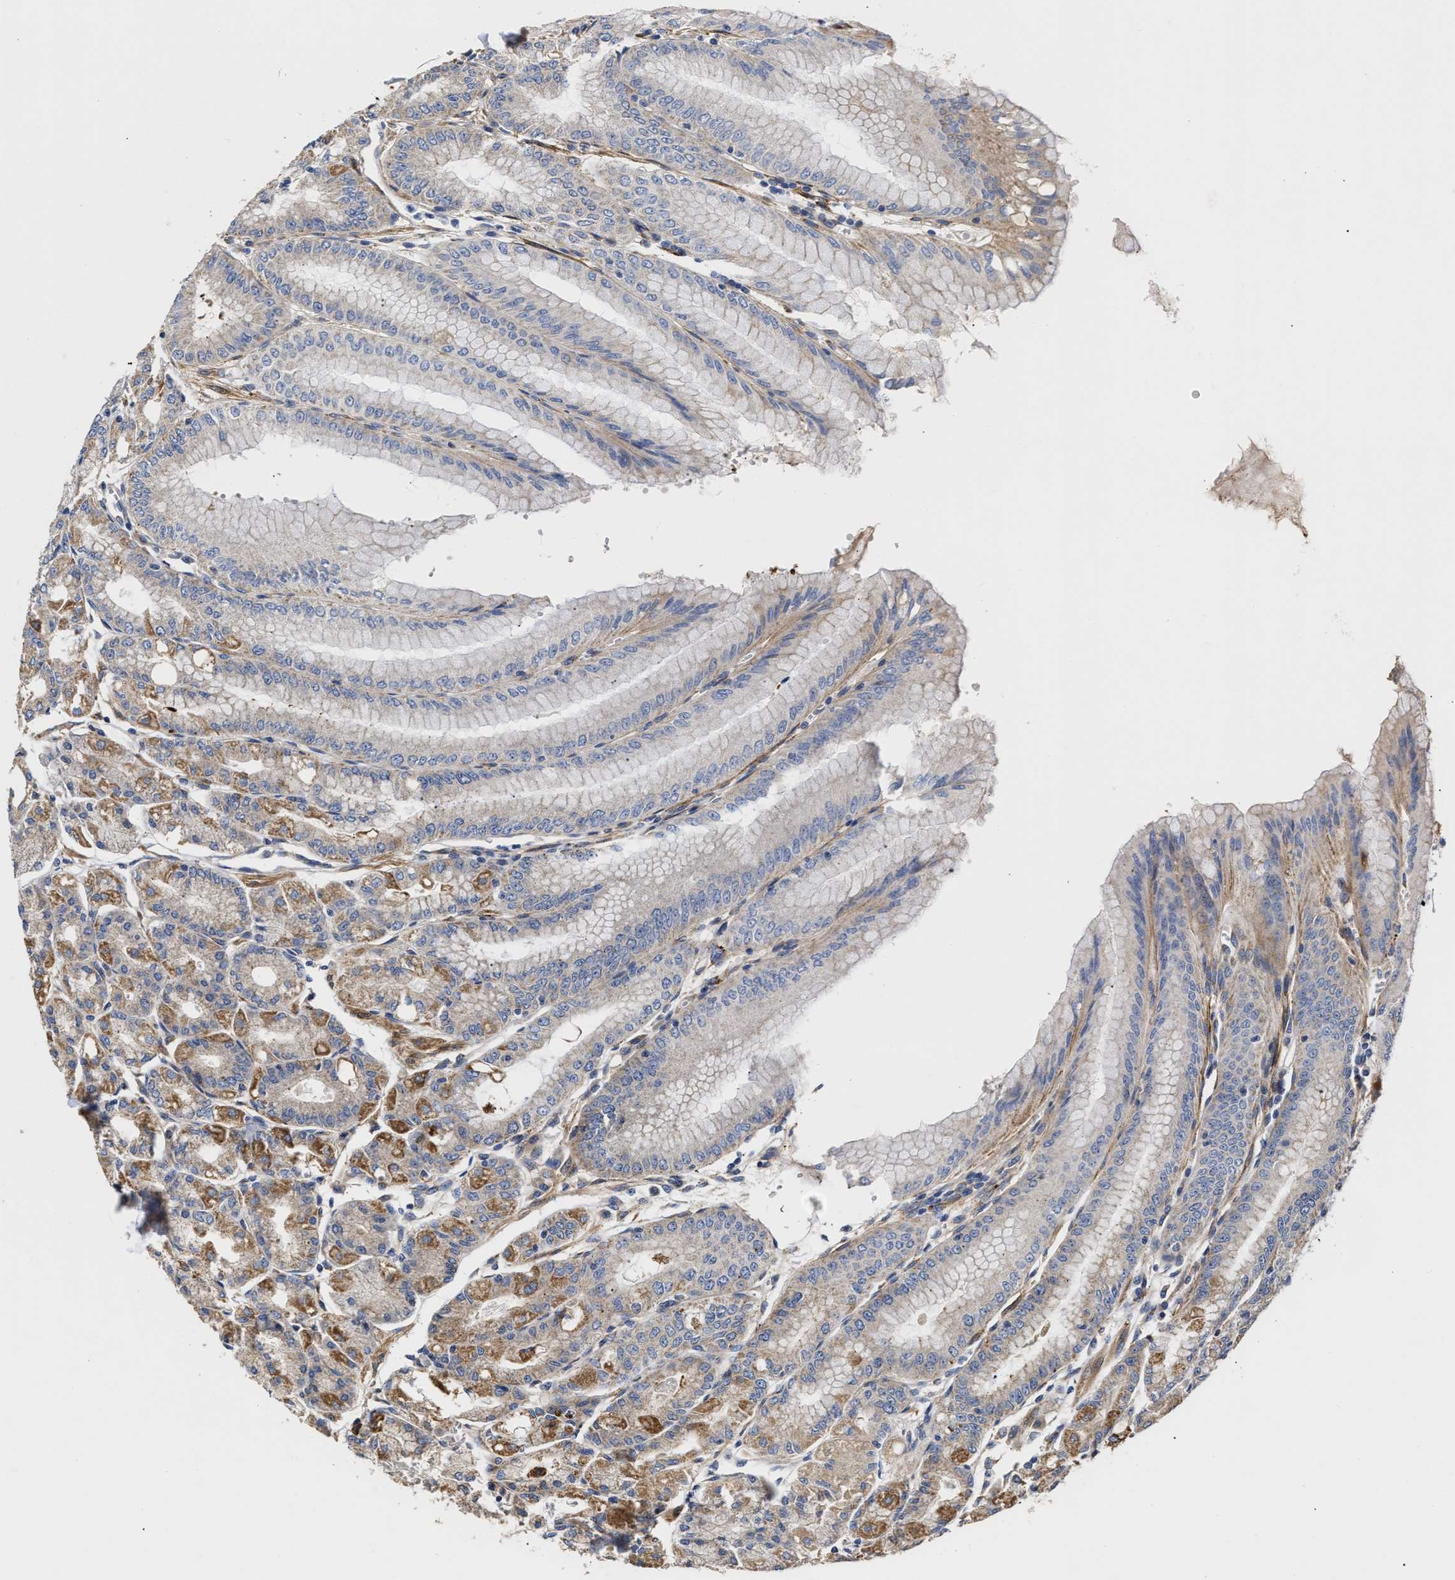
{"staining": {"intensity": "moderate", "quantity": "25%-75%", "location": "cytoplasmic/membranous"}, "tissue": "stomach", "cell_type": "Glandular cells", "image_type": "normal", "snomed": [{"axis": "morphology", "description": "Normal tissue, NOS"}, {"axis": "topography", "description": "Stomach, lower"}], "caption": "Immunohistochemistry histopathology image of unremarkable stomach stained for a protein (brown), which reveals medium levels of moderate cytoplasmic/membranous staining in approximately 25%-75% of glandular cells.", "gene": "MALSU1", "patient": {"sex": "male", "age": 71}}